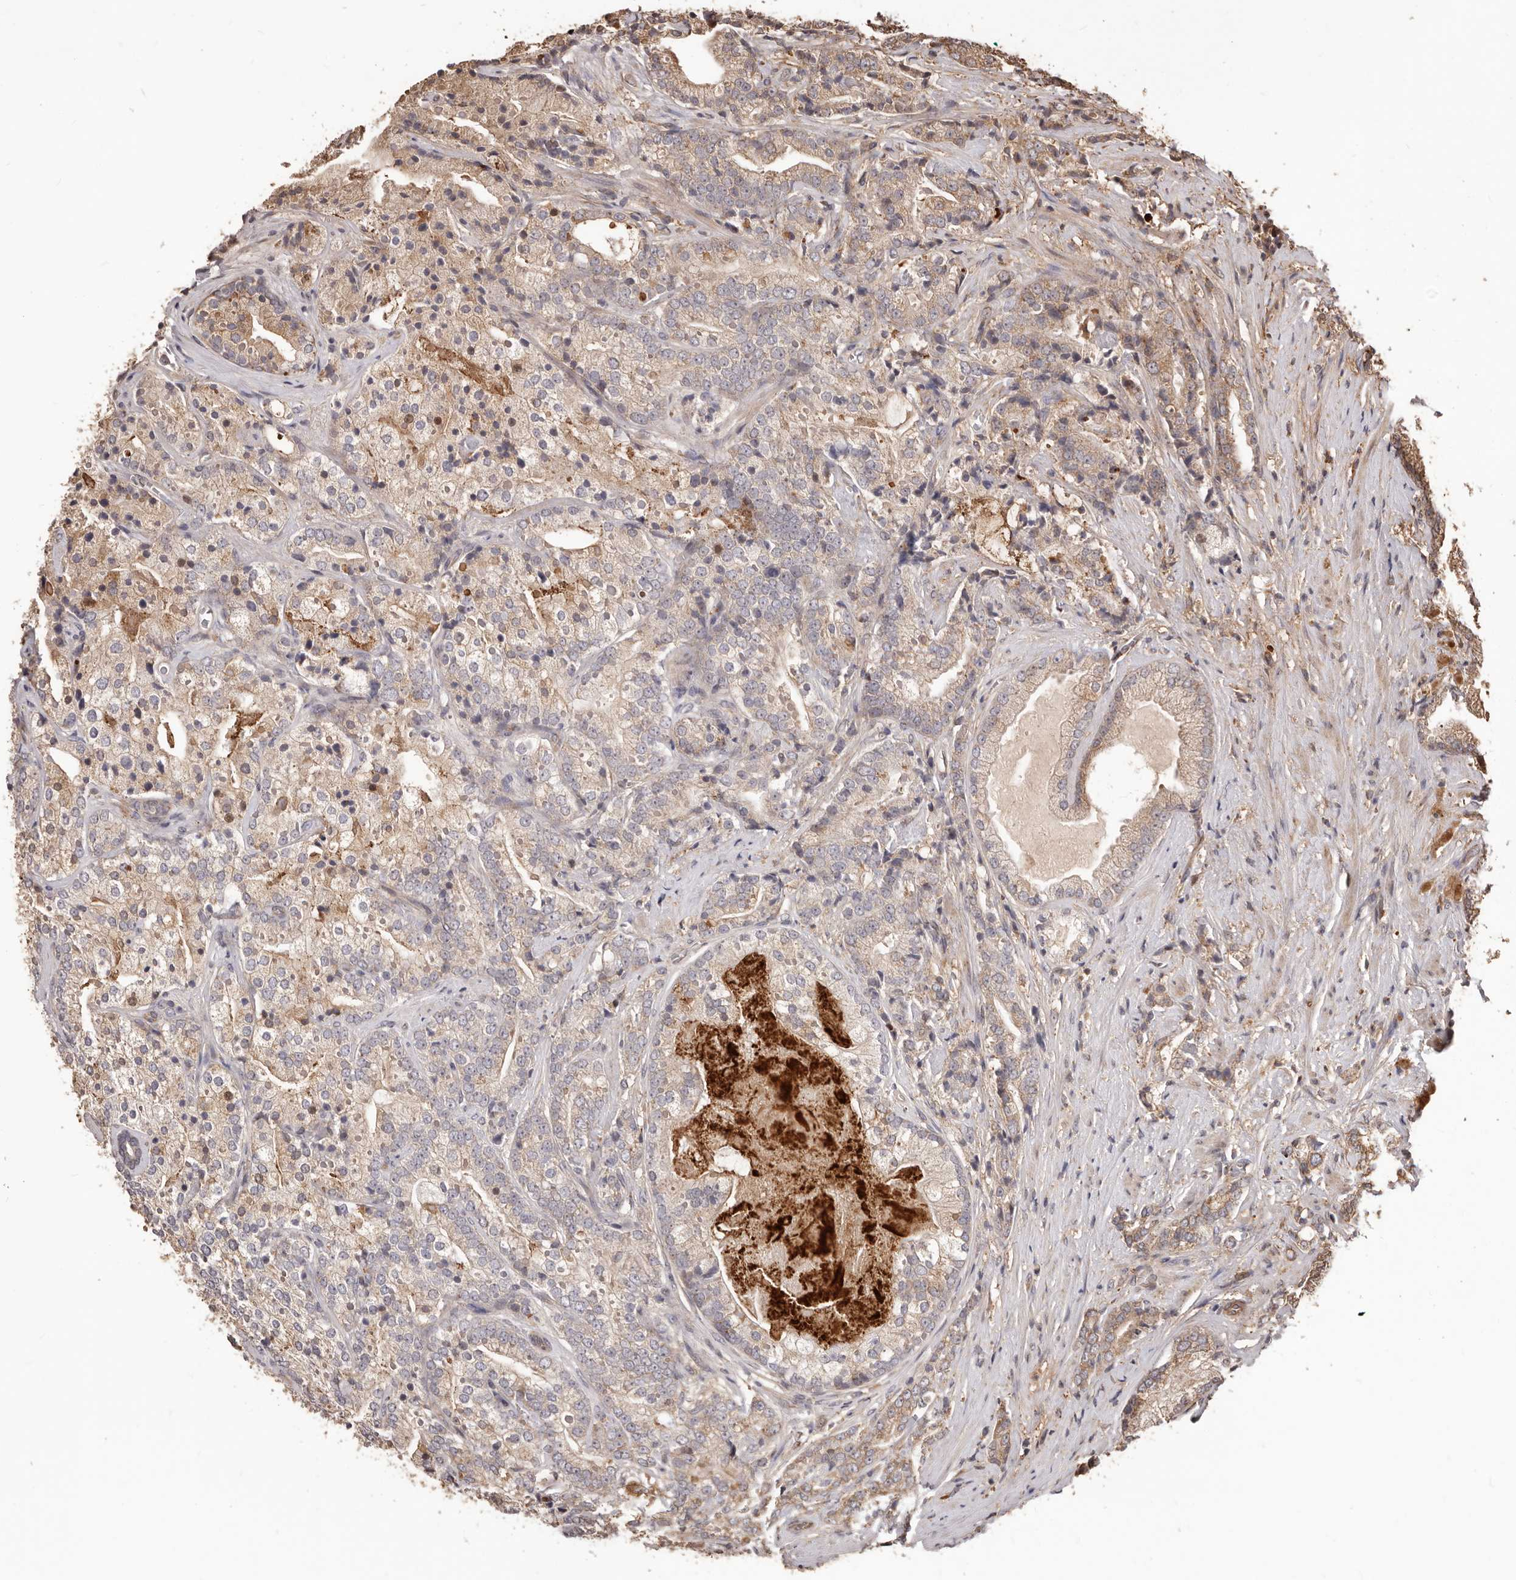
{"staining": {"intensity": "weak", "quantity": "25%-75%", "location": "cytoplasmic/membranous"}, "tissue": "prostate cancer", "cell_type": "Tumor cells", "image_type": "cancer", "snomed": [{"axis": "morphology", "description": "Adenocarcinoma, High grade"}, {"axis": "topography", "description": "Prostate"}], "caption": "Immunohistochemical staining of human adenocarcinoma (high-grade) (prostate) exhibits low levels of weak cytoplasmic/membranous positivity in approximately 25%-75% of tumor cells. (Stains: DAB in brown, nuclei in blue, Microscopy: brightfield microscopy at high magnification).", "gene": "MTO1", "patient": {"sex": "male", "age": 57}}